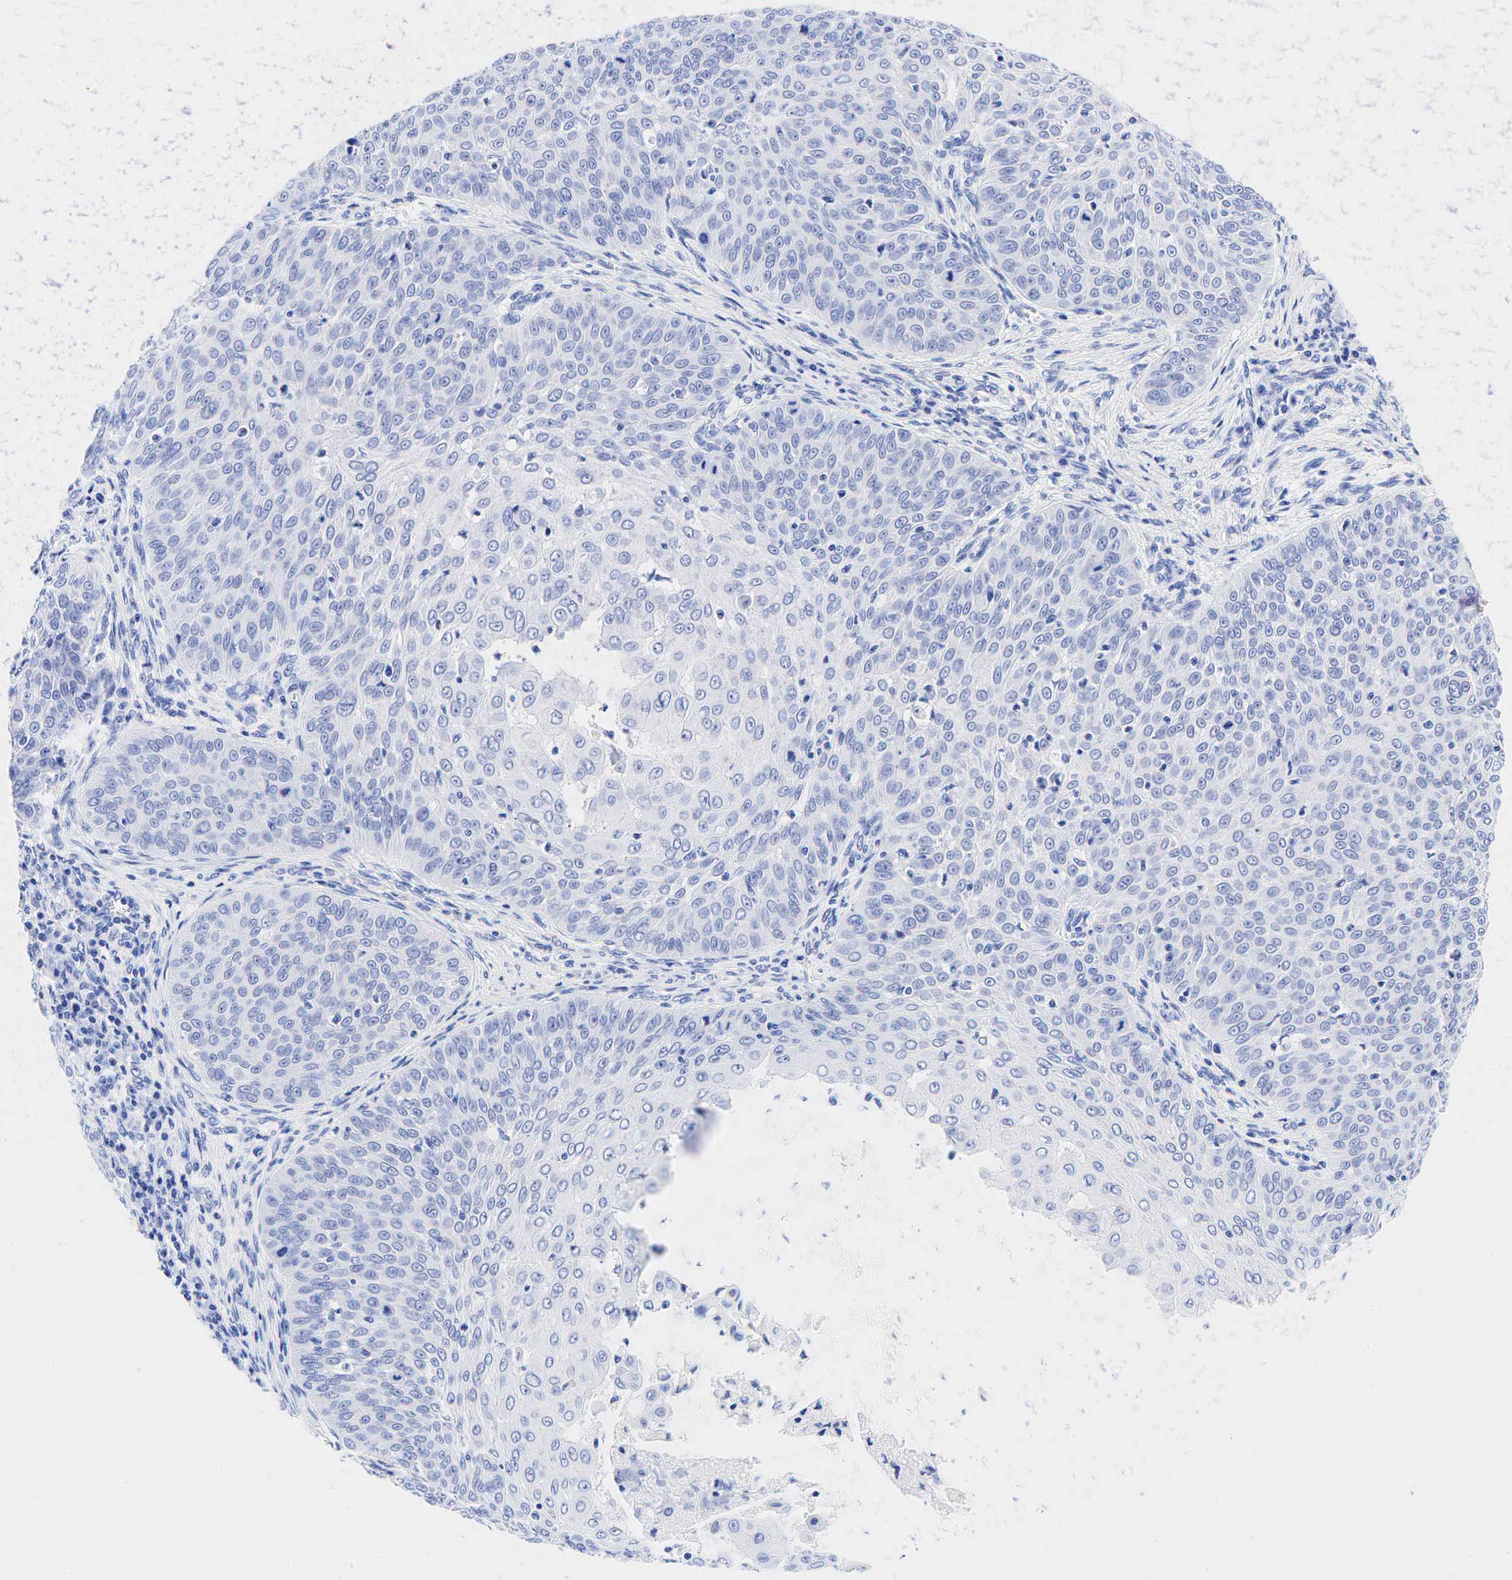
{"staining": {"intensity": "negative", "quantity": "none", "location": "none"}, "tissue": "skin cancer", "cell_type": "Tumor cells", "image_type": "cancer", "snomed": [{"axis": "morphology", "description": "Squamous cell carcinoma, NOS"}, {"axis": "topography", "description": "Skin"}], "caption": "A histopathology image of human skin cancer (squamous cell carcinoma) is negative for staining in tumor cells.", "gene": "KRT19", "patient": {"sex": "male", "age": 82}}